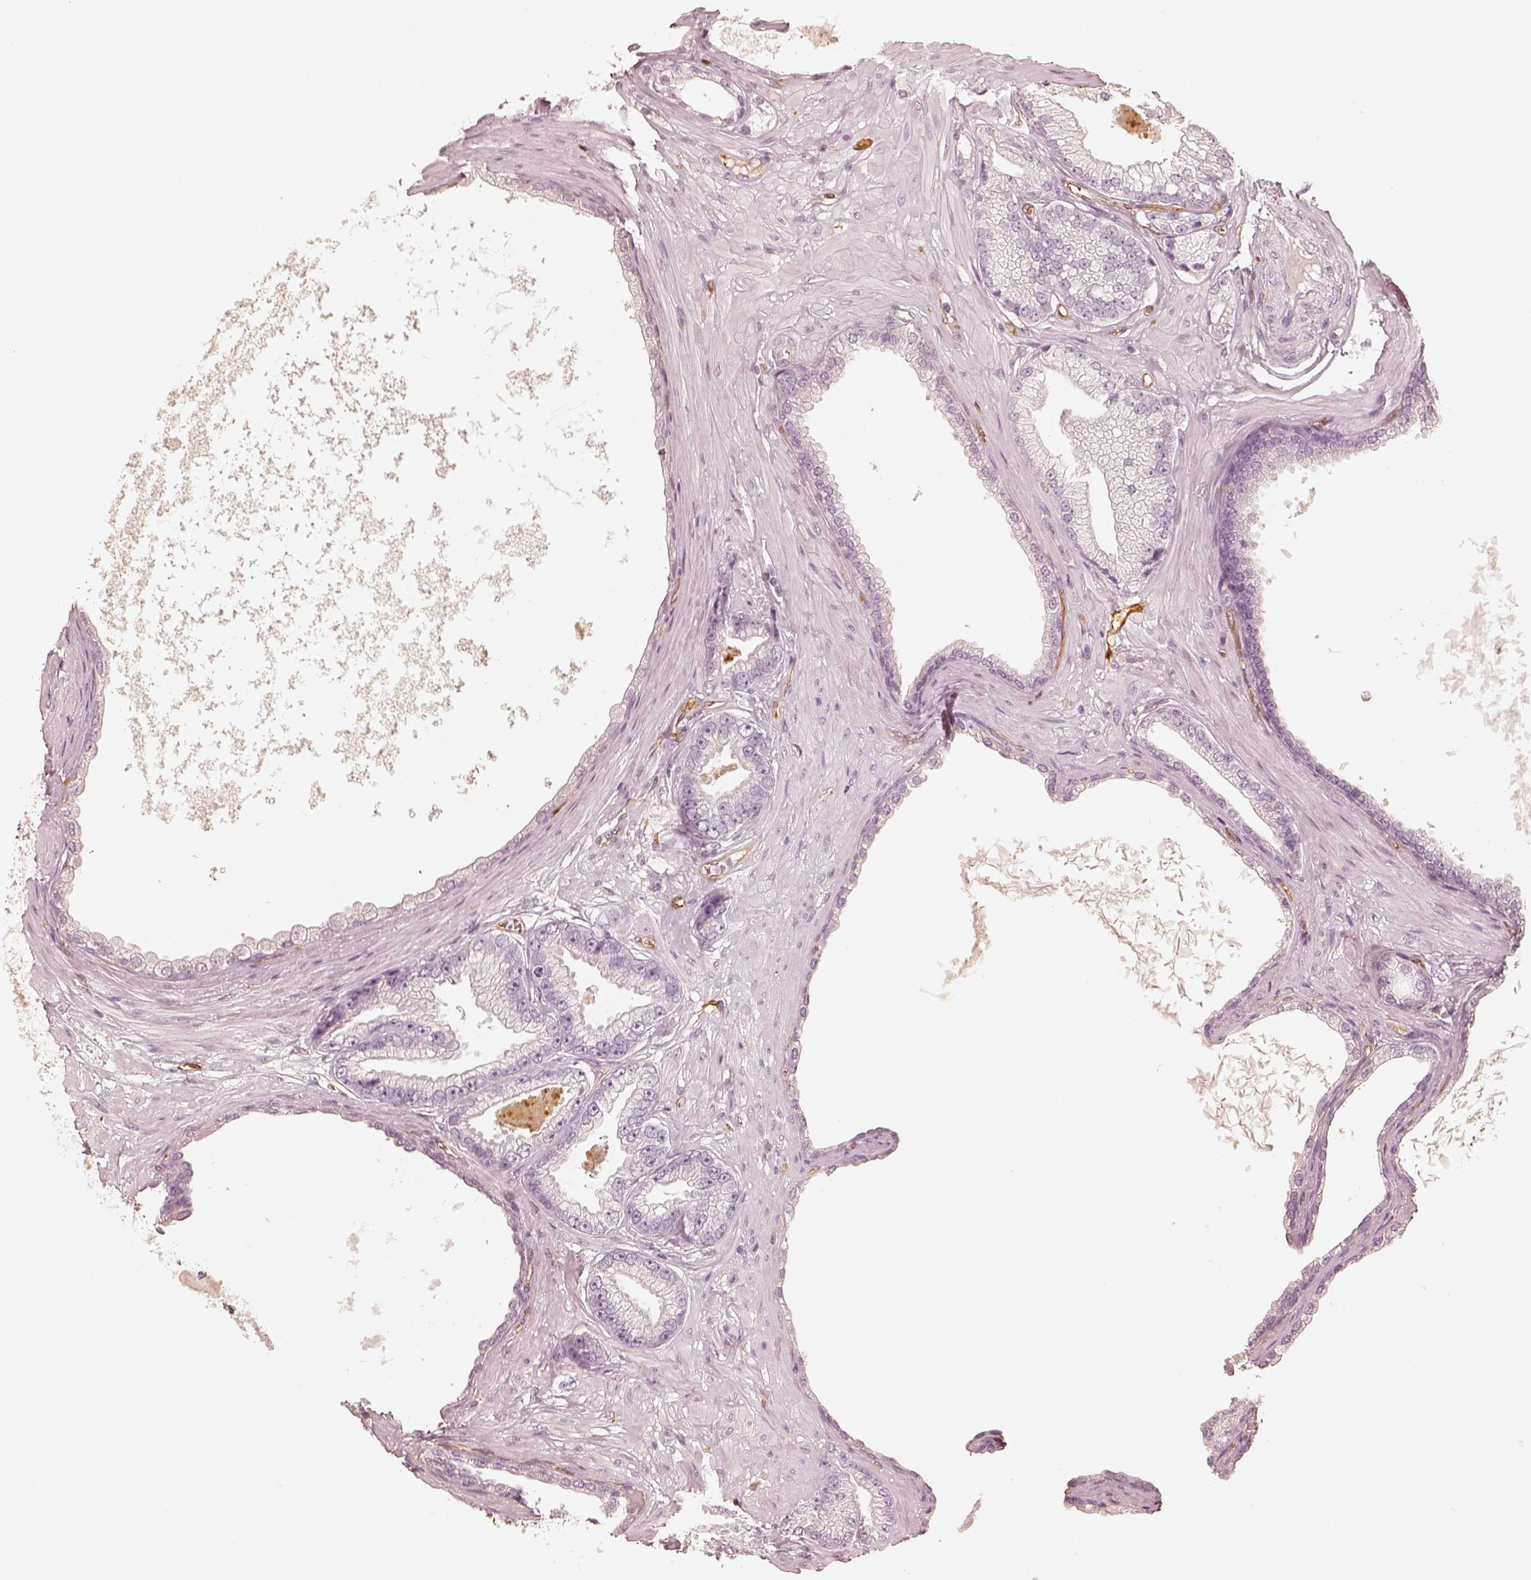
{"staining": {"intensity": "negative", "quantity": "none", "location": "none"}, "tissue": "prostate cancer", "cell_type": "Tumor cells", "image_type": "cancer", "snomed": [{"axis": "morphology", "description": "Adenocarcinoma, Low grade"}, {"axis": "topography", "description": "Prostate"}], "caption": "IHC photomicrograph of neoplastic tissue: human prostate cancer (low-grade adenocarcinoma) stained with DAB displays no significant protein positivity in tumor cells.", "gene": "FSCN1", "patient": {"sex": "male", "age": 64}}